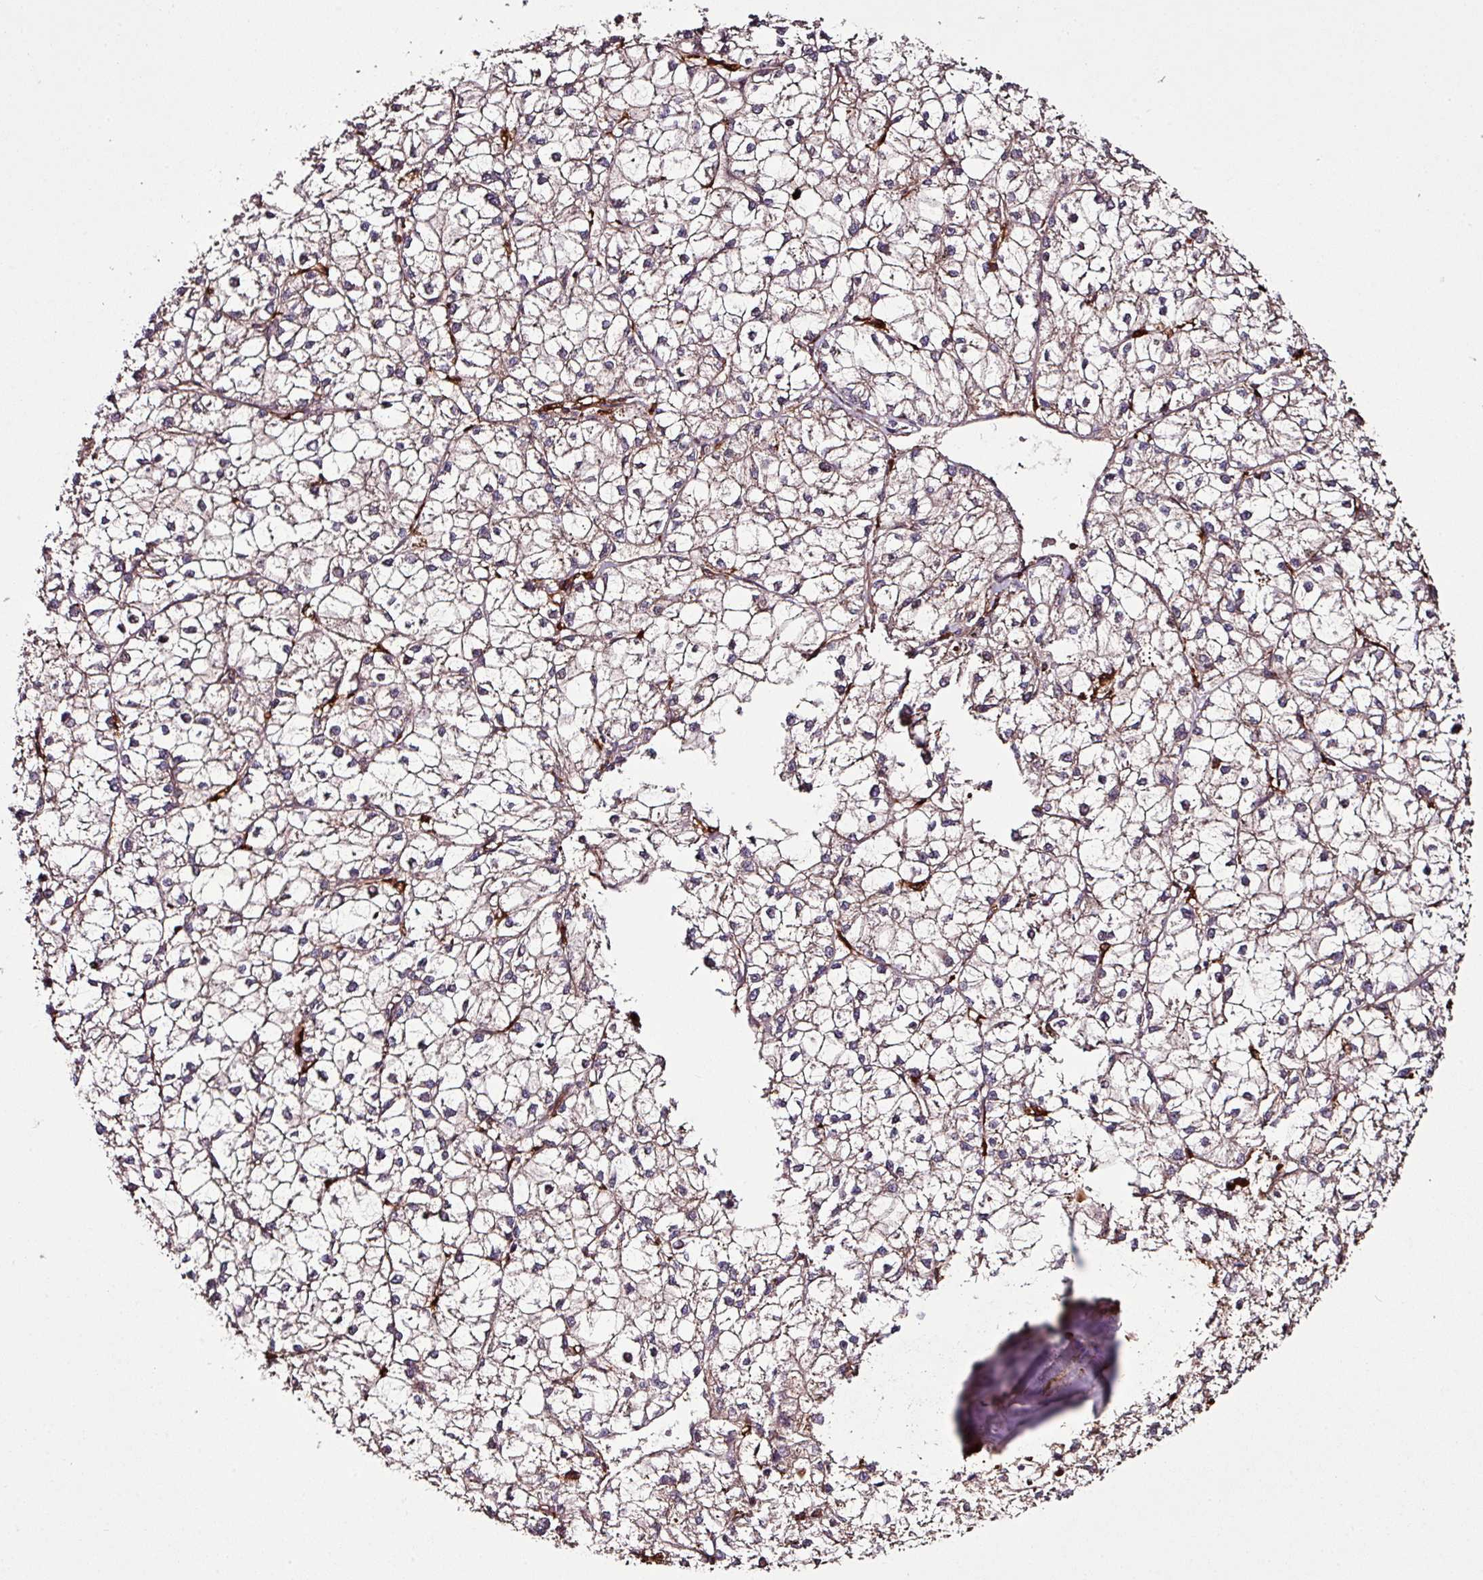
{"staining": {"intensity": "weak", "quantity": "<25%", "location": "cytoplasmic/membranous"}, "tissue": "liver cancer", "cell_type": "Tumor cells", "image_type": "cancer", "snomed": [{"axis": "morphology", "description": "Carcinoma, Hepatocellular, NOS"}, {"axis": "topography", "description": "Liver"}], "caption": "Tumor cells show no significant protein positivity in liver hepatocellular carcinoma. (IHC, brightfield microscopy, high magnification).", "gene": "GNPDA1", "patient": {"sex": "female", "age": 43}}